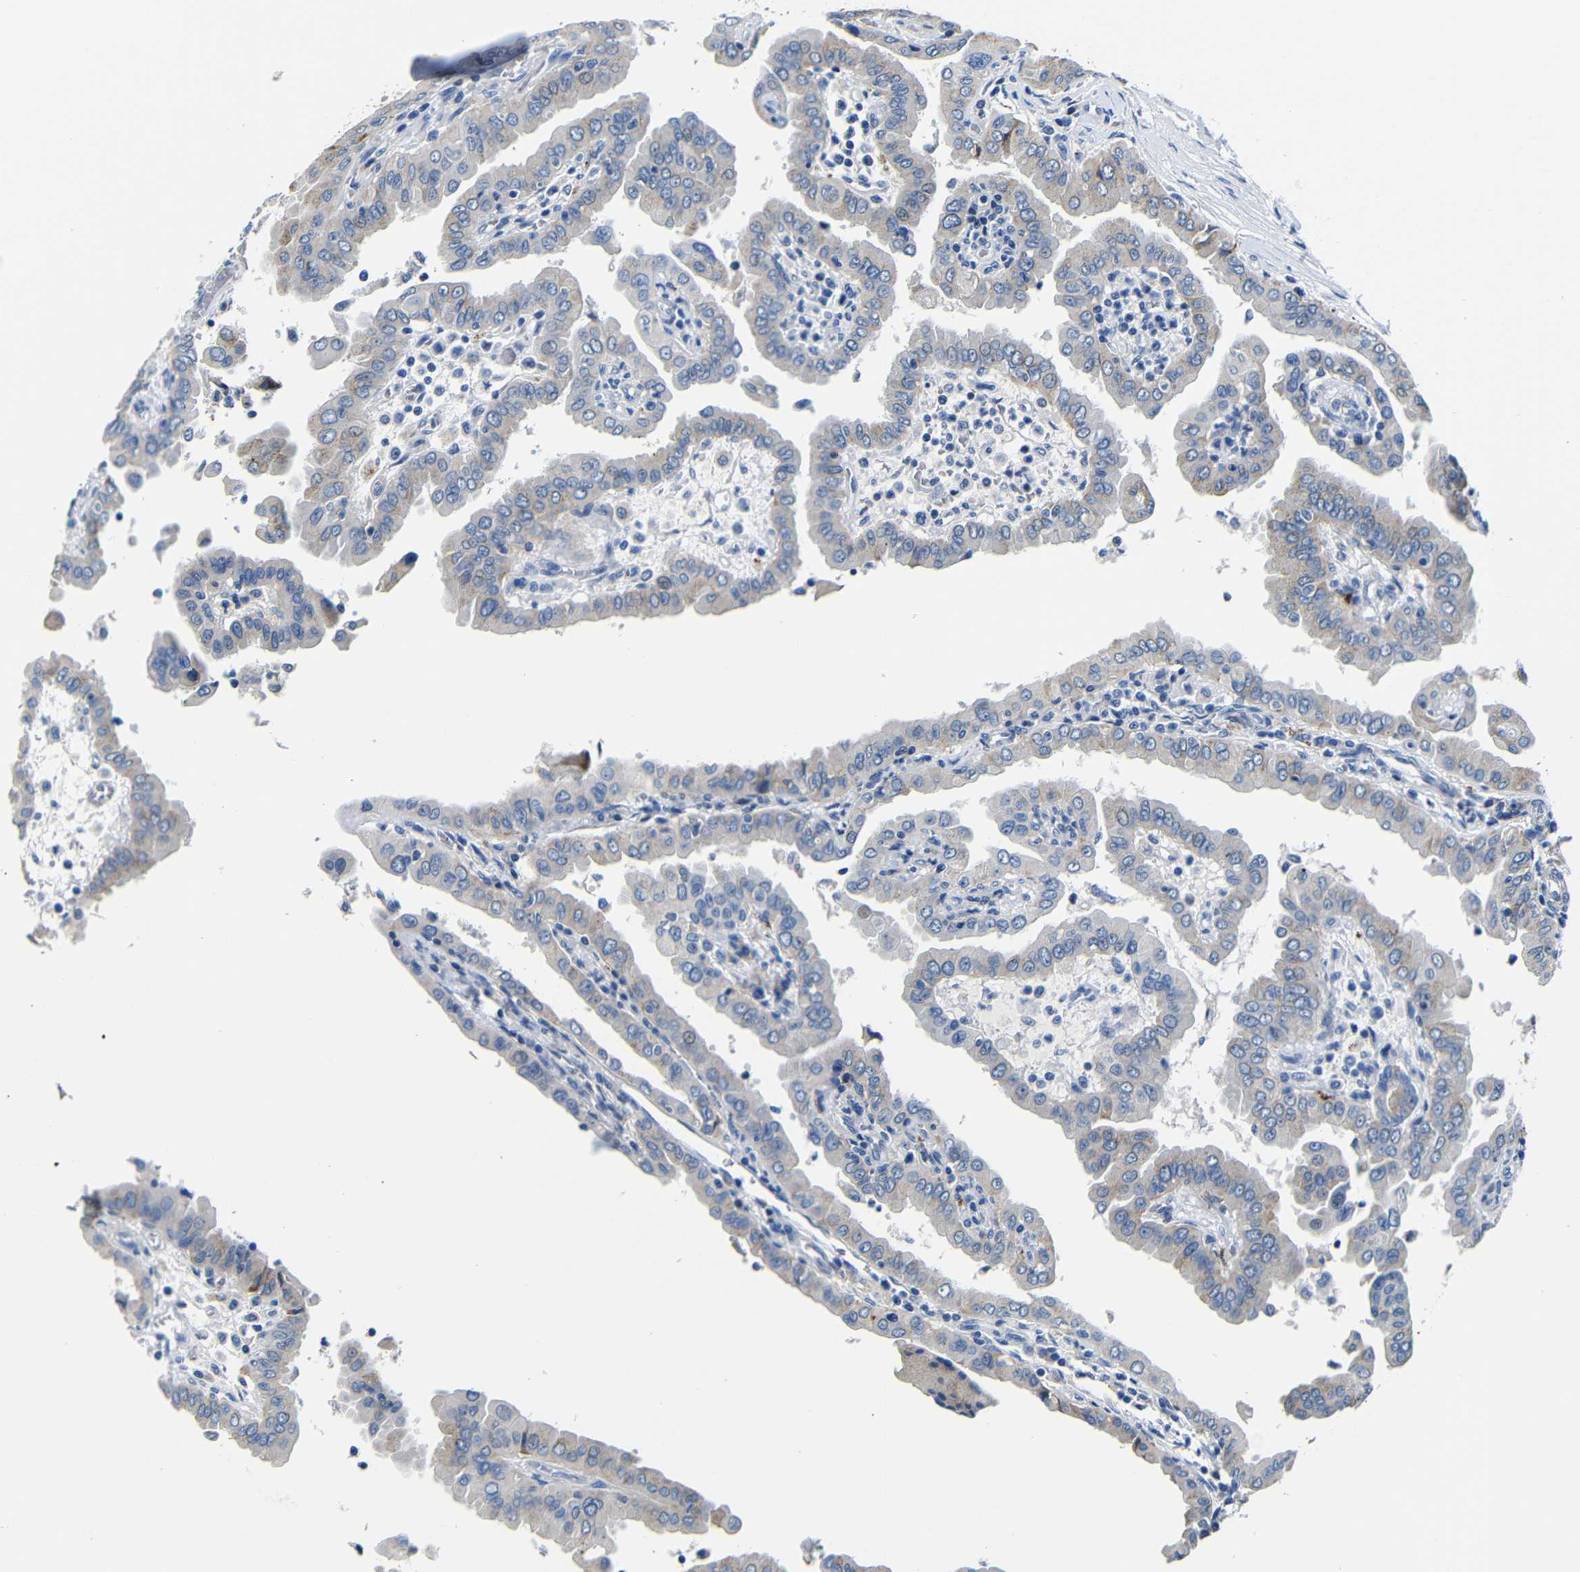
{"staining": {"intensity": "moderate", "quantity": "<25%", "location": "cytoplasmic/membranous"}, "tissue": "thyroid cancer", "cell_type": "Tumor cells", "image_type": "cancer", "snomed": [{"axis": "morphology", "description": "Papillary adenocarcinoma, NOS"}, {"axis": "topography", "description": "Thyroid gland"}], "caption": "Moderate cytoplasmic/membranous protein positivity is appreciated in about <25% of tumor cells in thyroid cancer (papillary adenocarcinoma).", "gene": "TNFAIP1", "patient": {"sex": "male", "age": 33}}